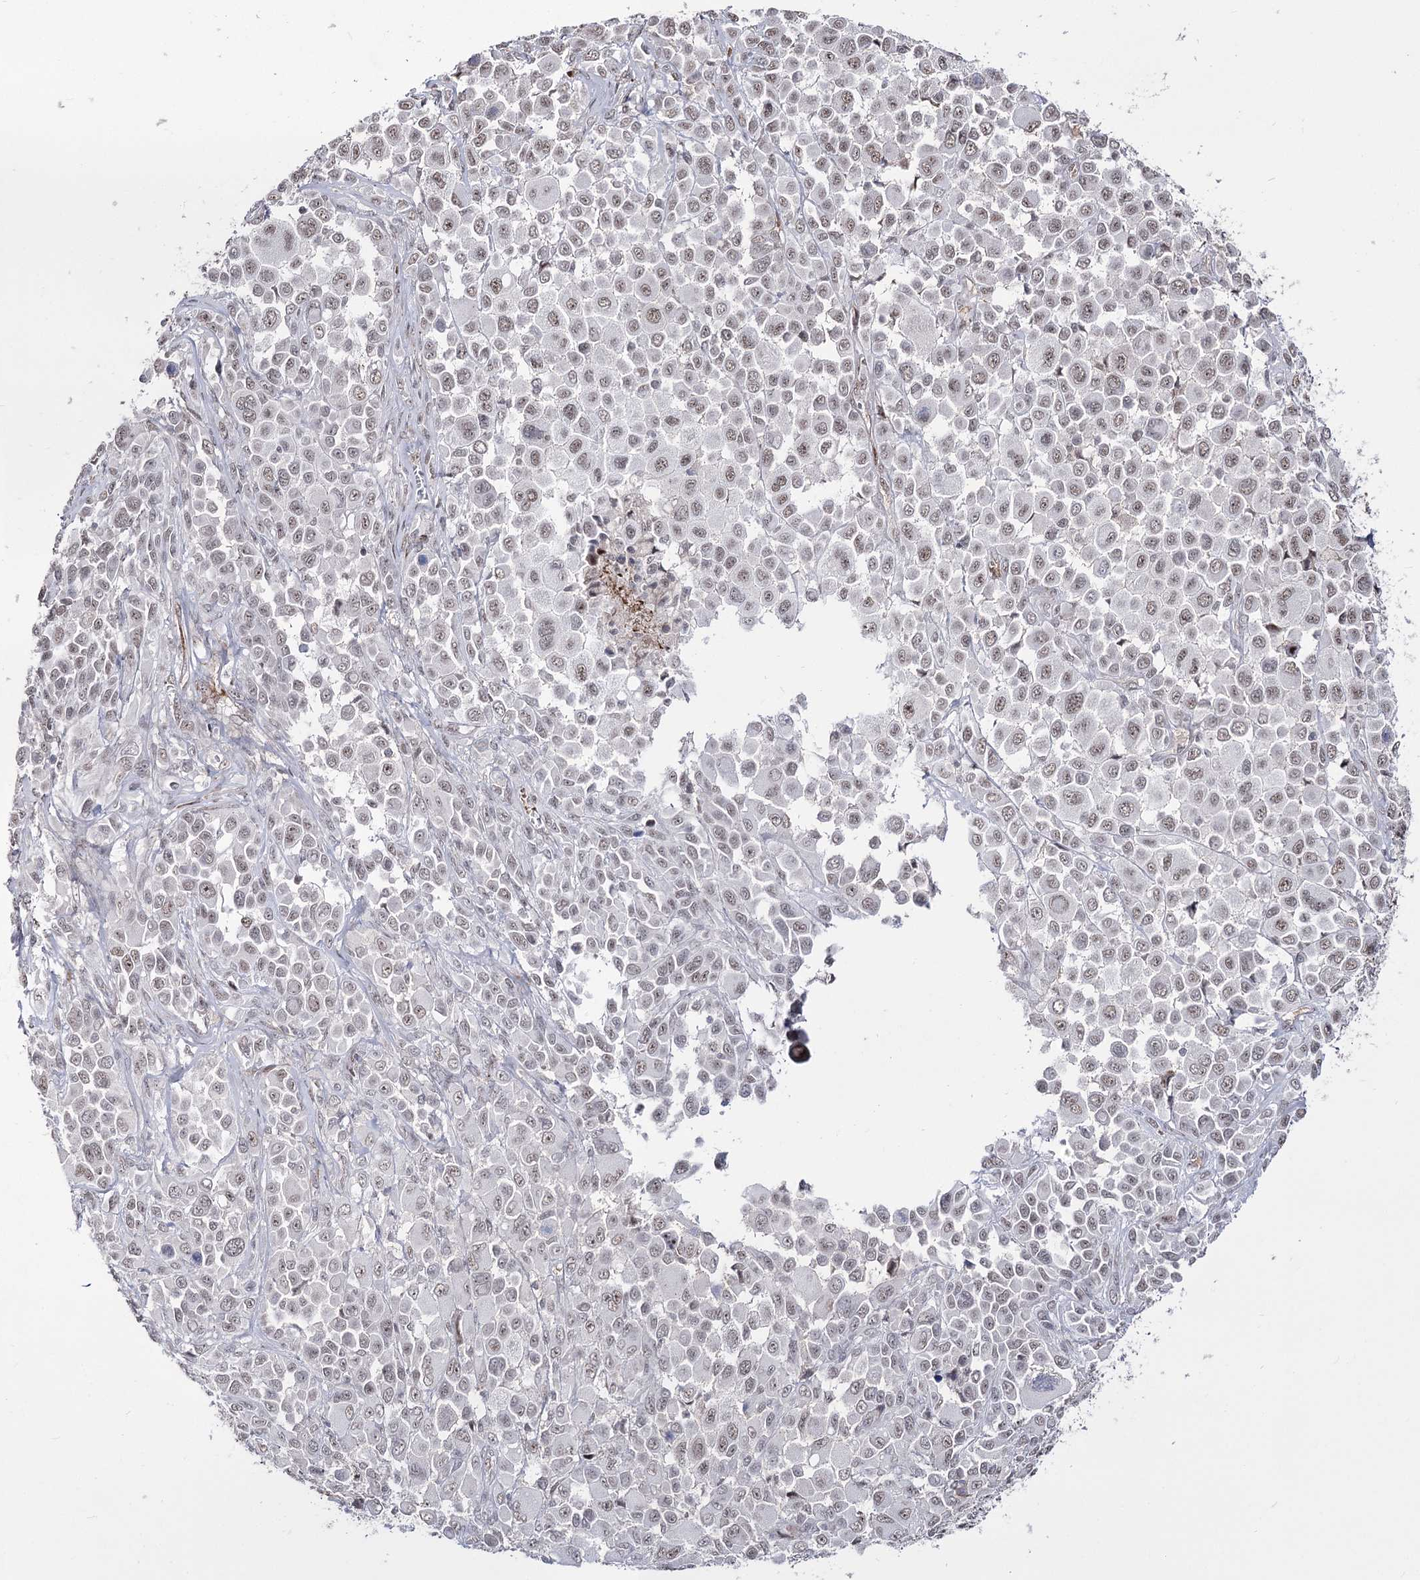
{"staining": {"intensity": "weak", "quantity": ">75%", "location": "nuclear"}, "tissue": "melanoma", "cell_type": "Tumor cells", "image_type": "cancer", "snomed": [{"axis": "morphology", "description": "Malignant melanoma, NOS"}, {"axis": "topography", "description": "Skin of trunk"}], "caption": "An image of human malignant melanoma stained for a protein reveals weak nuclear brown staining in tumor cells.", "gene": "STOX1", "patient": {"sex": "male", "age": 71}}